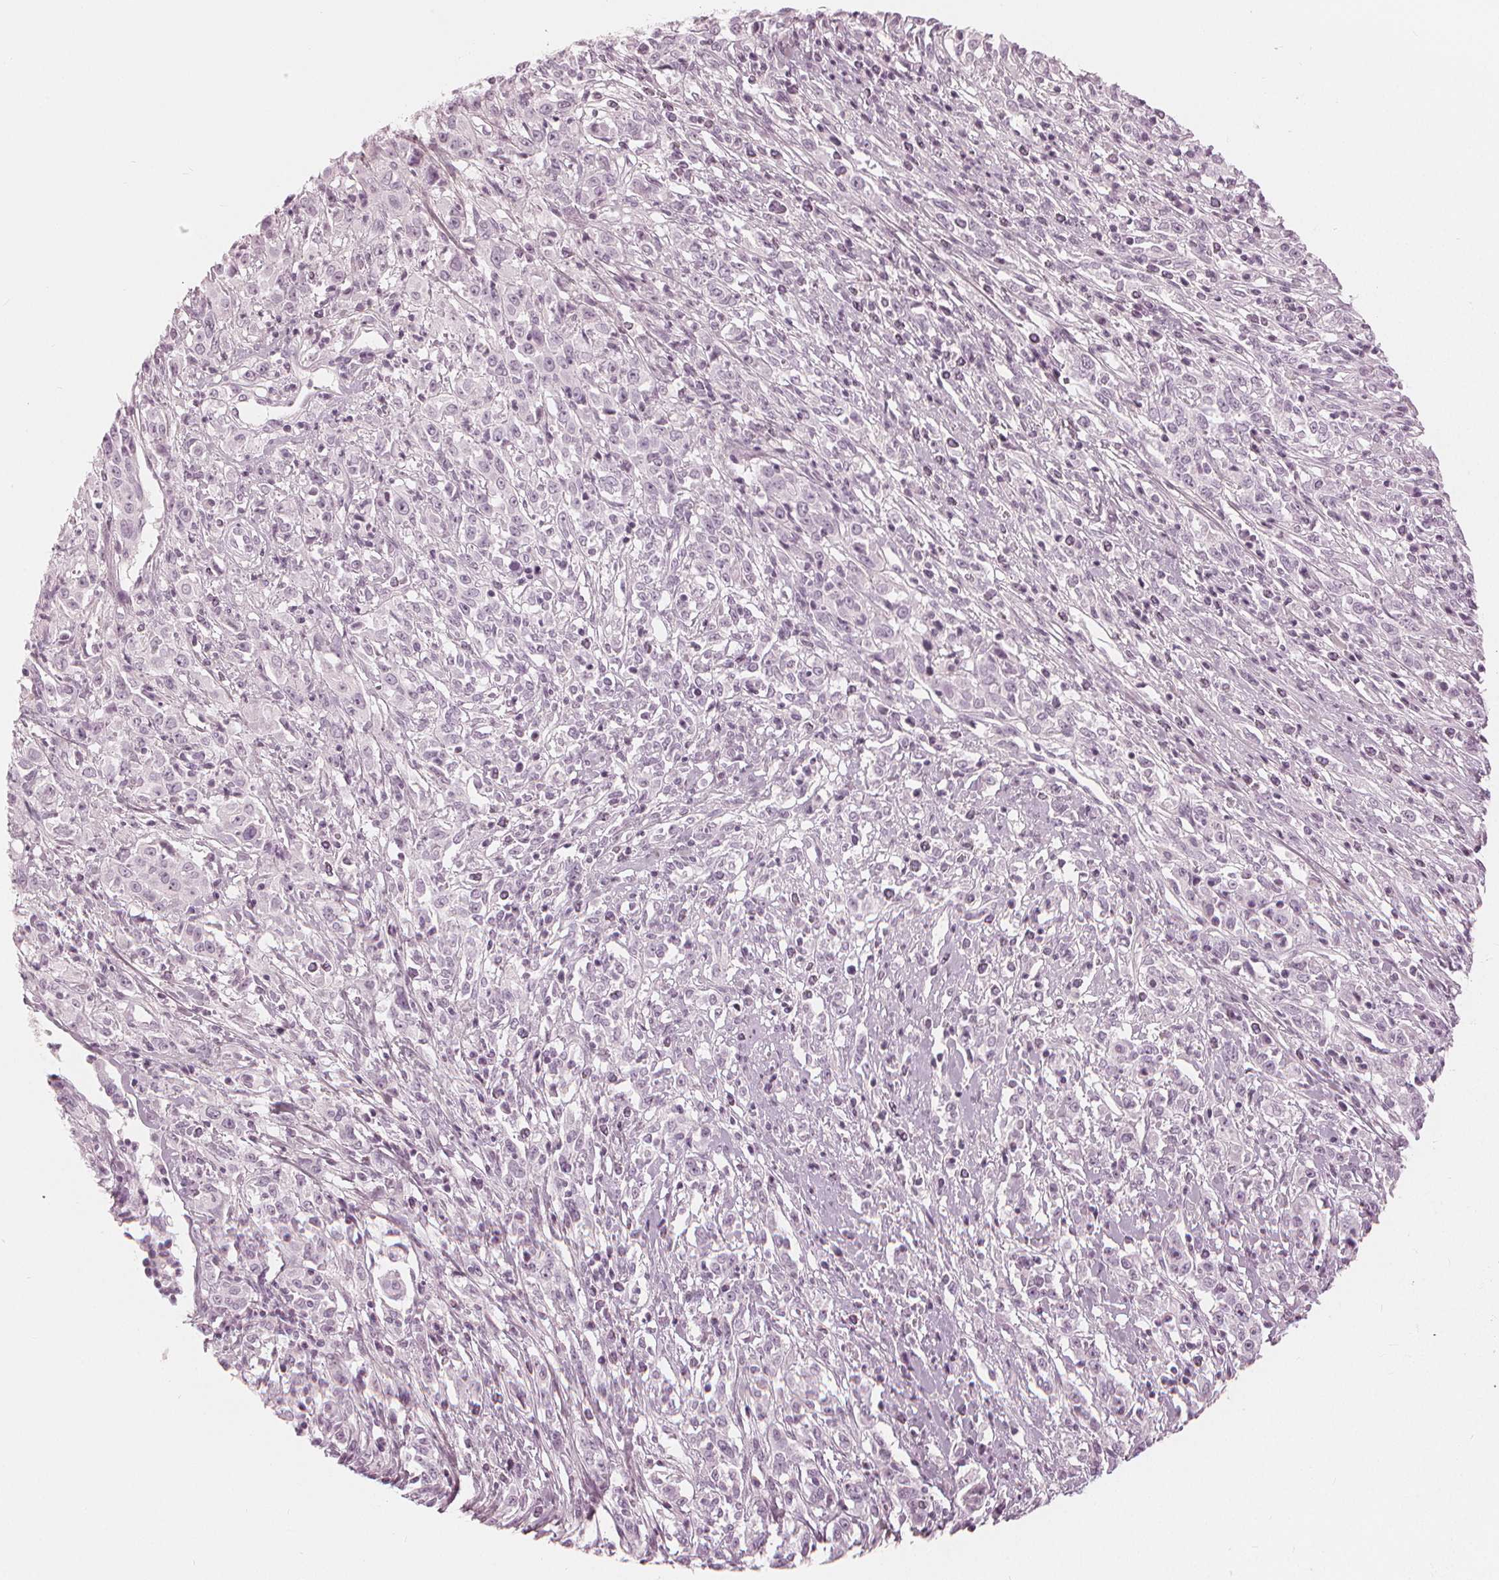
{"staining": {"intensity": "negative", "quantity": "none", "location": "none"}, "tissue": "cervical cancer", "cell_type": "Tumor cells", "image_type": "cancer", "snomed": [{"axis": "morphology", "description": "Adenocarcinoma, NOS"}, {"axis": "topography", "description": "Cervix"}], "caption": "Protein analysis of cervical cancer displays no significant expression in tumor cells.", "gene": "PAEP", "patient": {"sex": "female", "age": 40}}